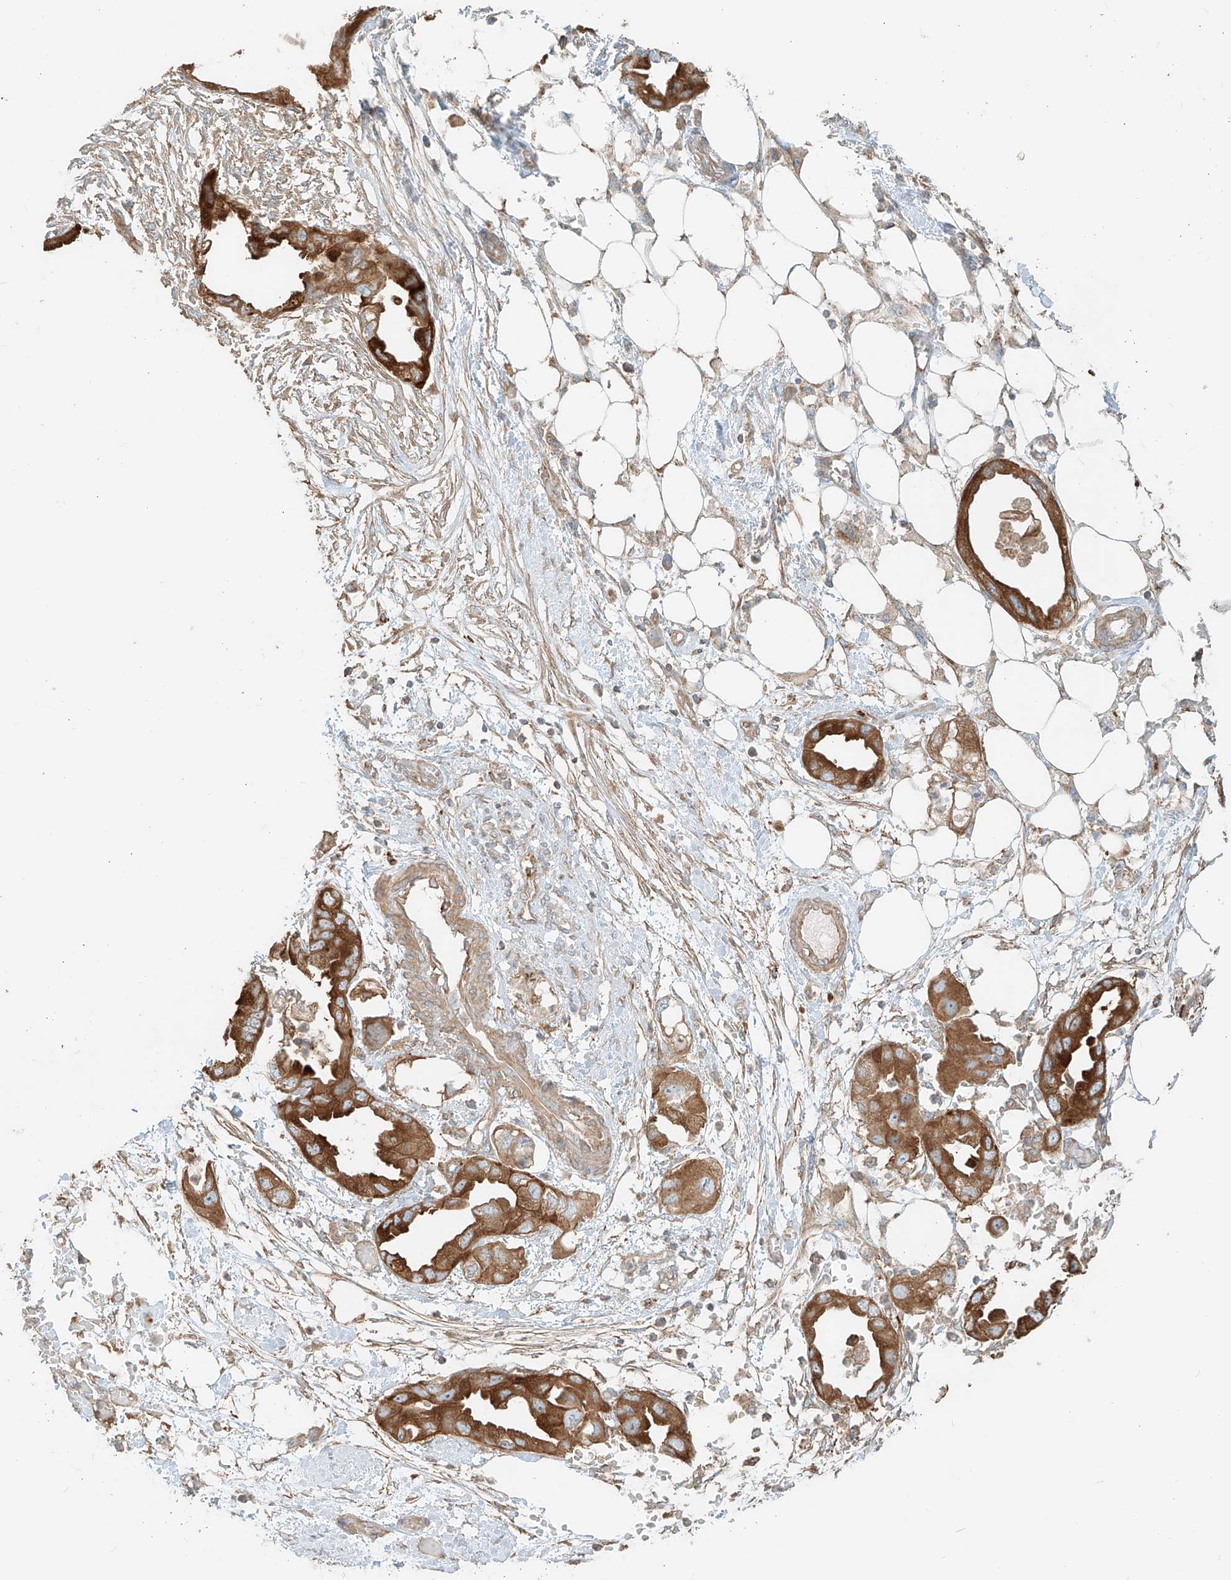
{"staining": {"intensity": "strong", "quantity": ">75%", "location": "cytoplasmic/membranous"}, "tissue": "endometrial cancer", "cell_type": "Tumor cells", "image_type": "cancer", "snomed": [{"axis": "morphology", "description": "Adenocarcinoma, NOS"}, {"axis": "morphology", "description": "Adenocarcinoma, metastatic, NOS"}, {"axis": "topography", "description": "Adipose tissue"}, {"axis": "topography", "description": "Endometrium"}], "caption": "Protein staining shows strong cytoplasmic/membranous staining in approximately >75% of tumor cells in endometrial cancer. The protein of interest is stained brown, and the nuclei are stained in blue (DAB (3,3'-diaminobenzidine) IHC with brightfield microscopy, high magnification).", "gene": "CCDC115", "patient": {"sex": "female", "age": 67}}